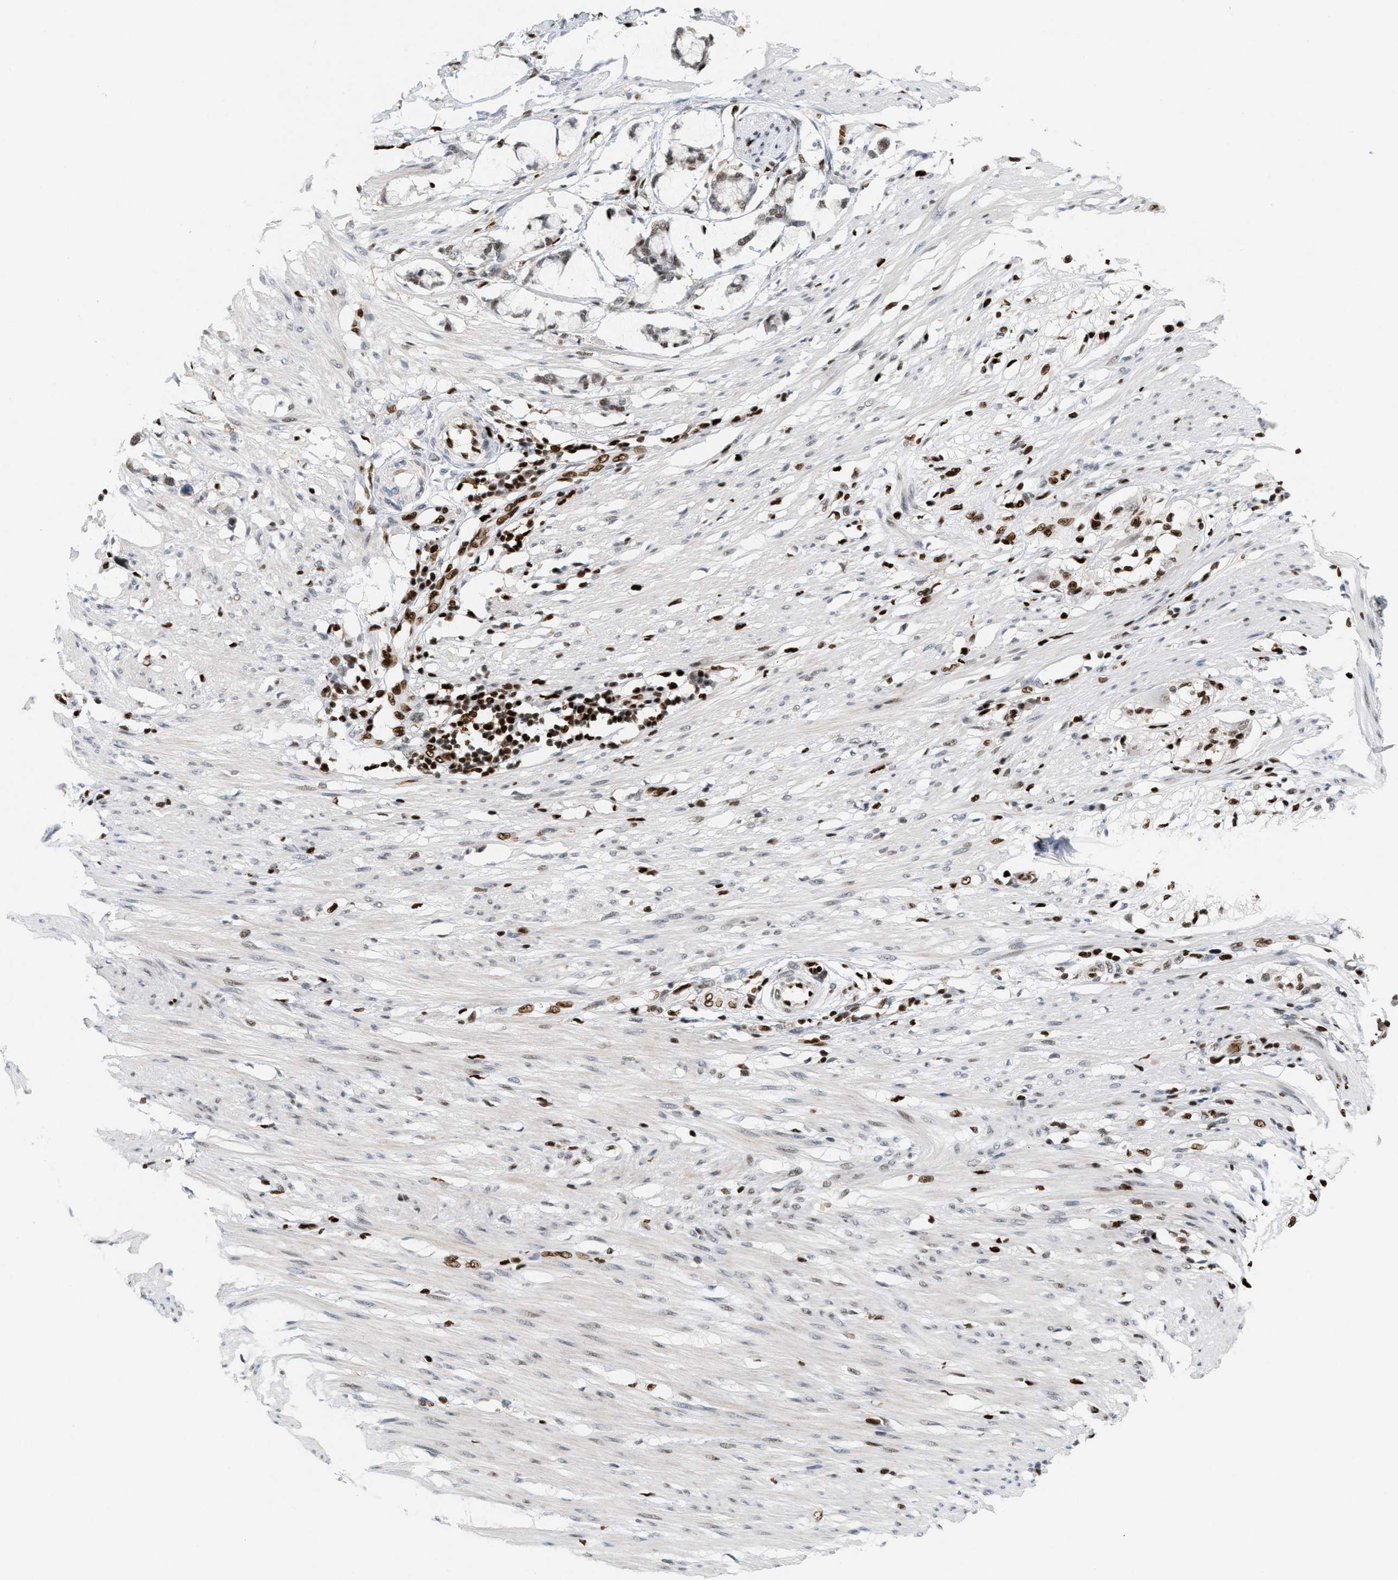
{"staining": {"intensity": "moderate", "quantity": "<25%", "location": "nuclear"}, "tissue": "smooth muscle", "cell_type": "Smooth muscle cells", "image_type": "normal", "snomed": [{"axis": "morphology", "description": "Normal tissue, NOS"}, {"axis": "morphology", "description": "Adenocarcinoma, NOS"}, {"axis": "topography", "description": "Smooth muscle"}, {"axis": "topography", "description": "Colon"}], "caption": "A high-resolution micrograph shows IHC staining of benign smooth muscle, which displays moderate nuclear staining in about <25% of smooth muscle cells.", "gene": "C17orf49", "patient": {"sex": "male", "age": 14}}